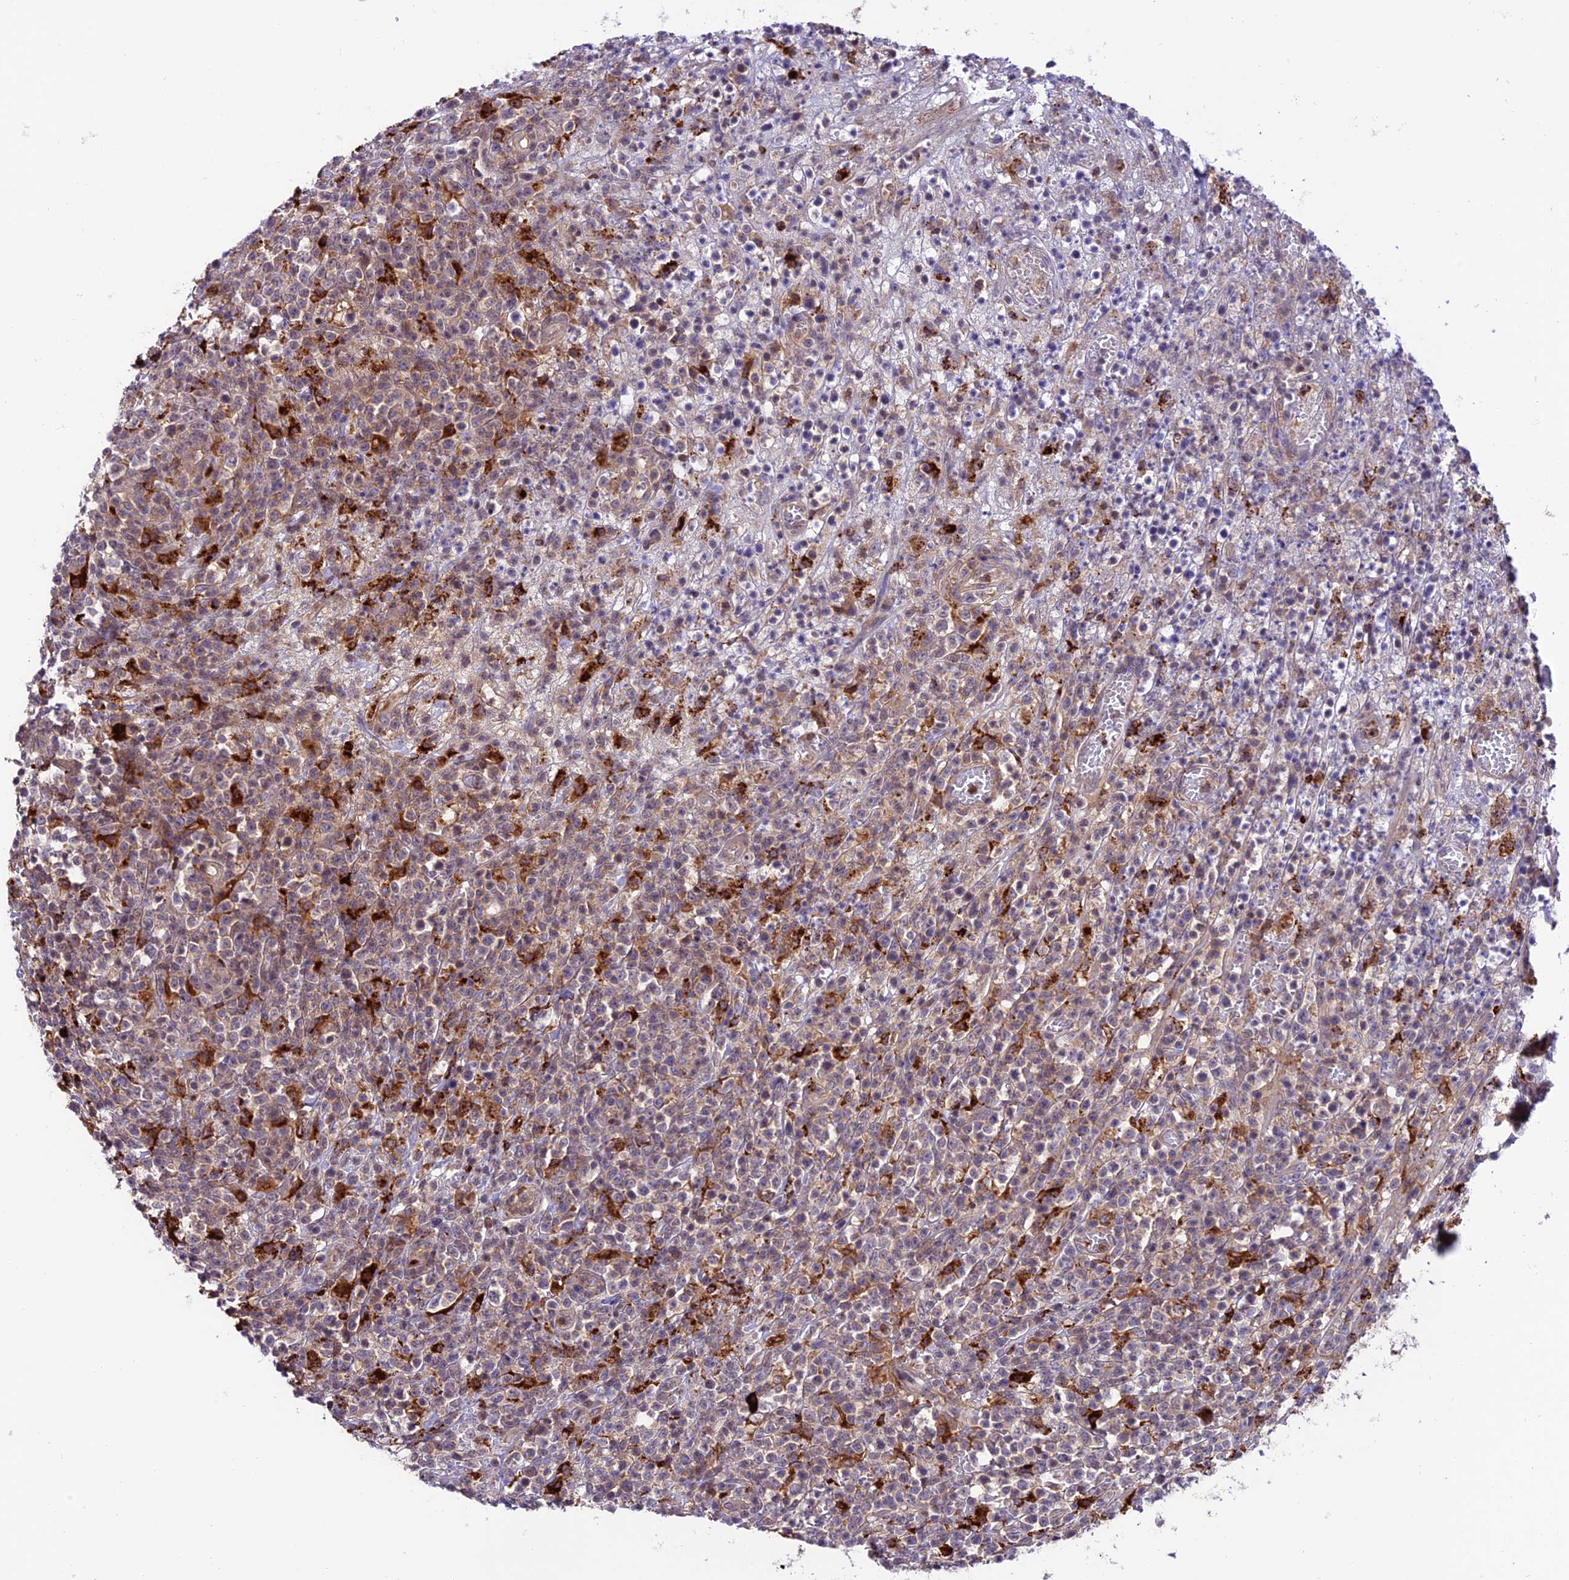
{"staining": {"intensity": "weak", "quantity": "25%-75%", "location": "cytoplasmic/membranous"}, "tissue": "lymphoma", "cell_type": "Tumor cells", "image_type": "cancer", "snomed": [{"axis": "morphology", "description": "Malignant lymphoma, non-Hodgkin's type, High grade"}, {"axis": "topography", "description": "Colon"}], "caption": "Tumor cells demonstrate low levels of weak cytoplasmic/membranous positivity in approximately 25%-75% of cells in high-grade malignant lymphoma, non-Hodgkin's type. The staining is performed using DAB brown chromogen to label protein expression. The nuclei are counter-stained blue using hematoxylin.", "gene": "ARHGEF18", "patient": {"sex": "female", "age": 53}}